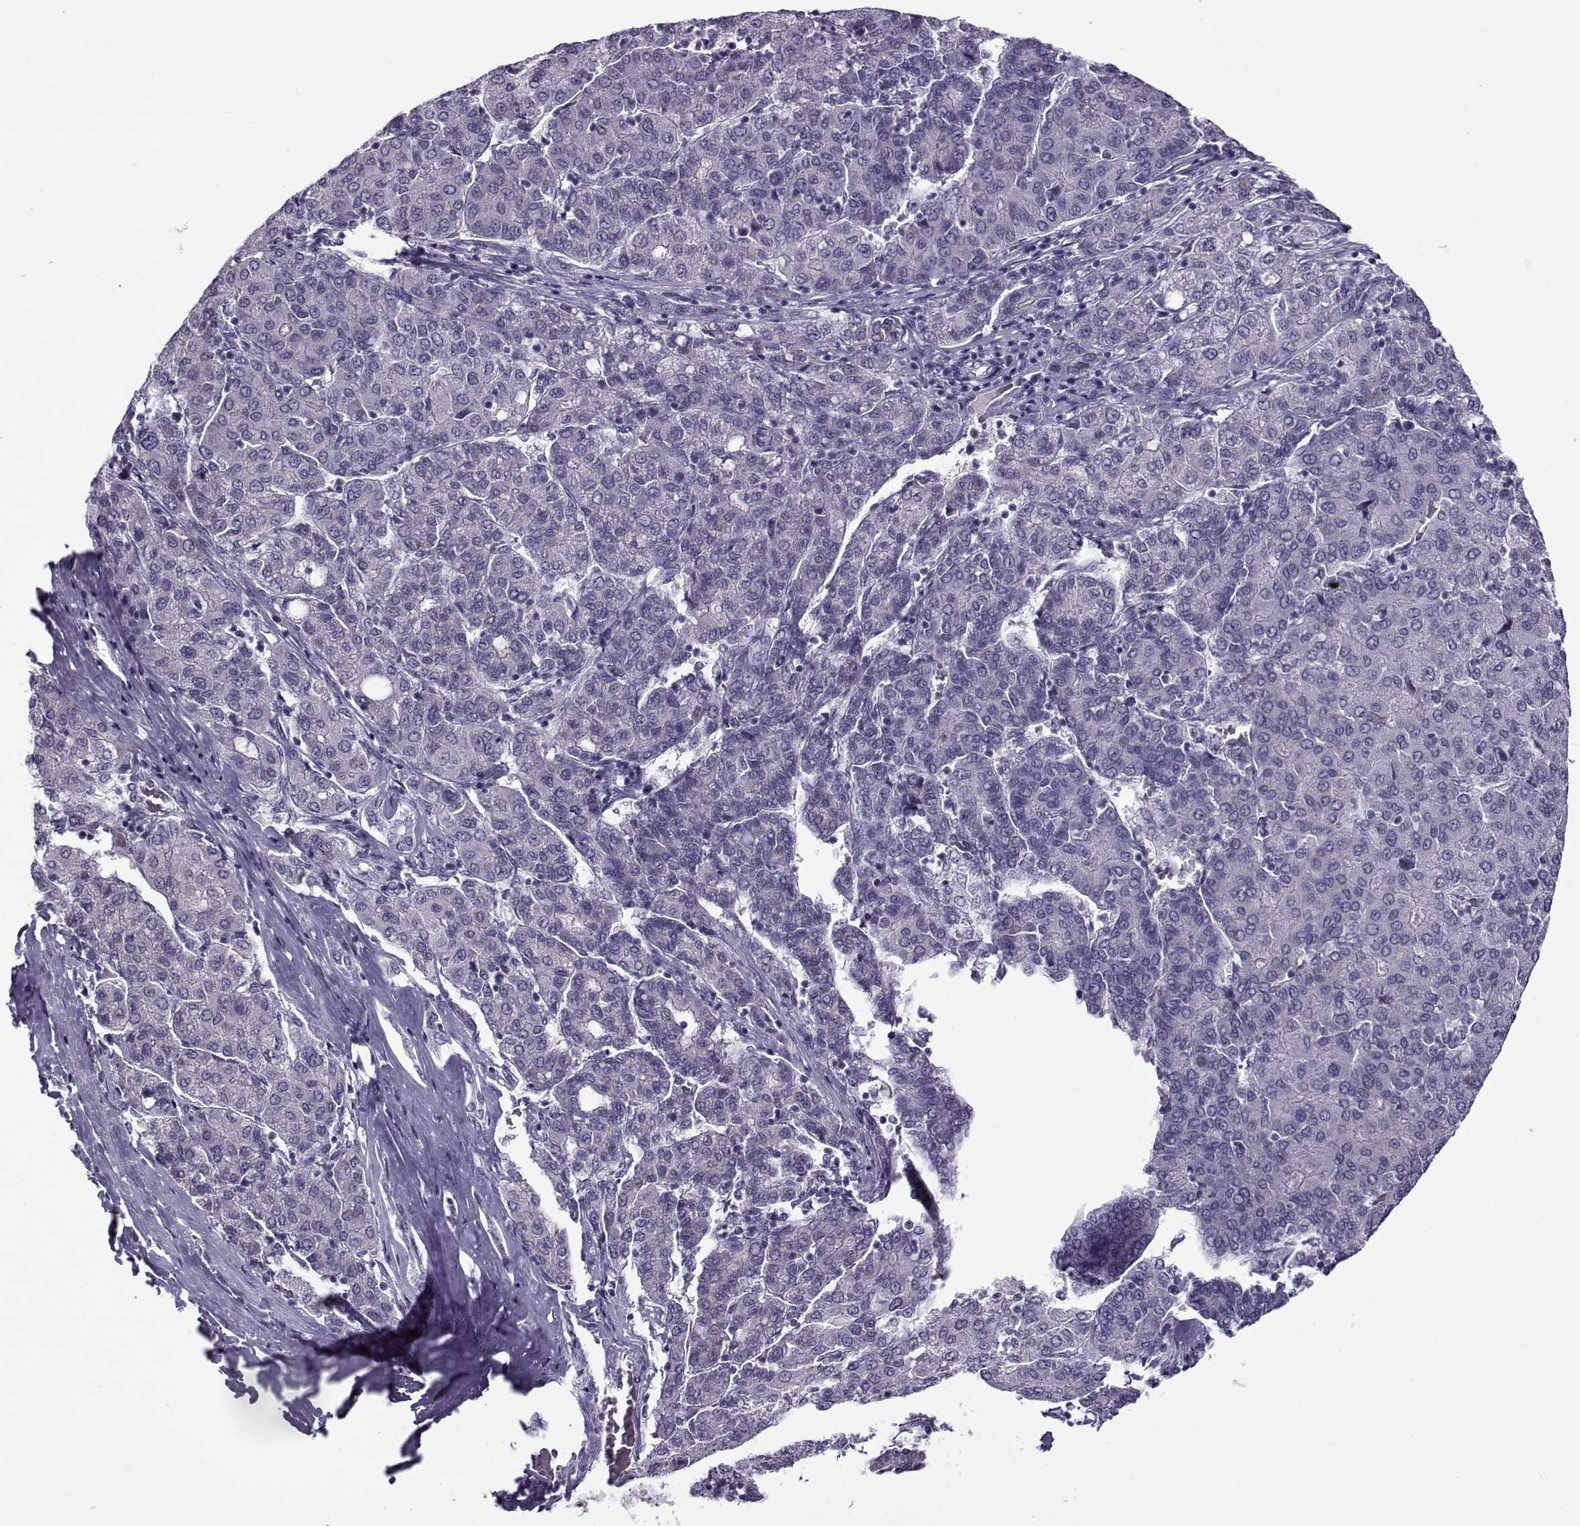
{"staining": {"intensity": "negative", "quantity": "none", "location": "none"}, "tissue": "liver cancer", "cell_type": "Tumor cells", "image_type": "cancer", "snomed": [{"axis": "morphology", "description": "Carcinoma, Hepatocellular, NOS"}, {"axis": "topography", "description": "Liver"}], "caption": "A micrograph of liver hepatocellular carcinoma stained for a protein shows no brown staining in tumor cells.", "gene": "BACH1", "patient": {"sex": "male", "age": 65}}